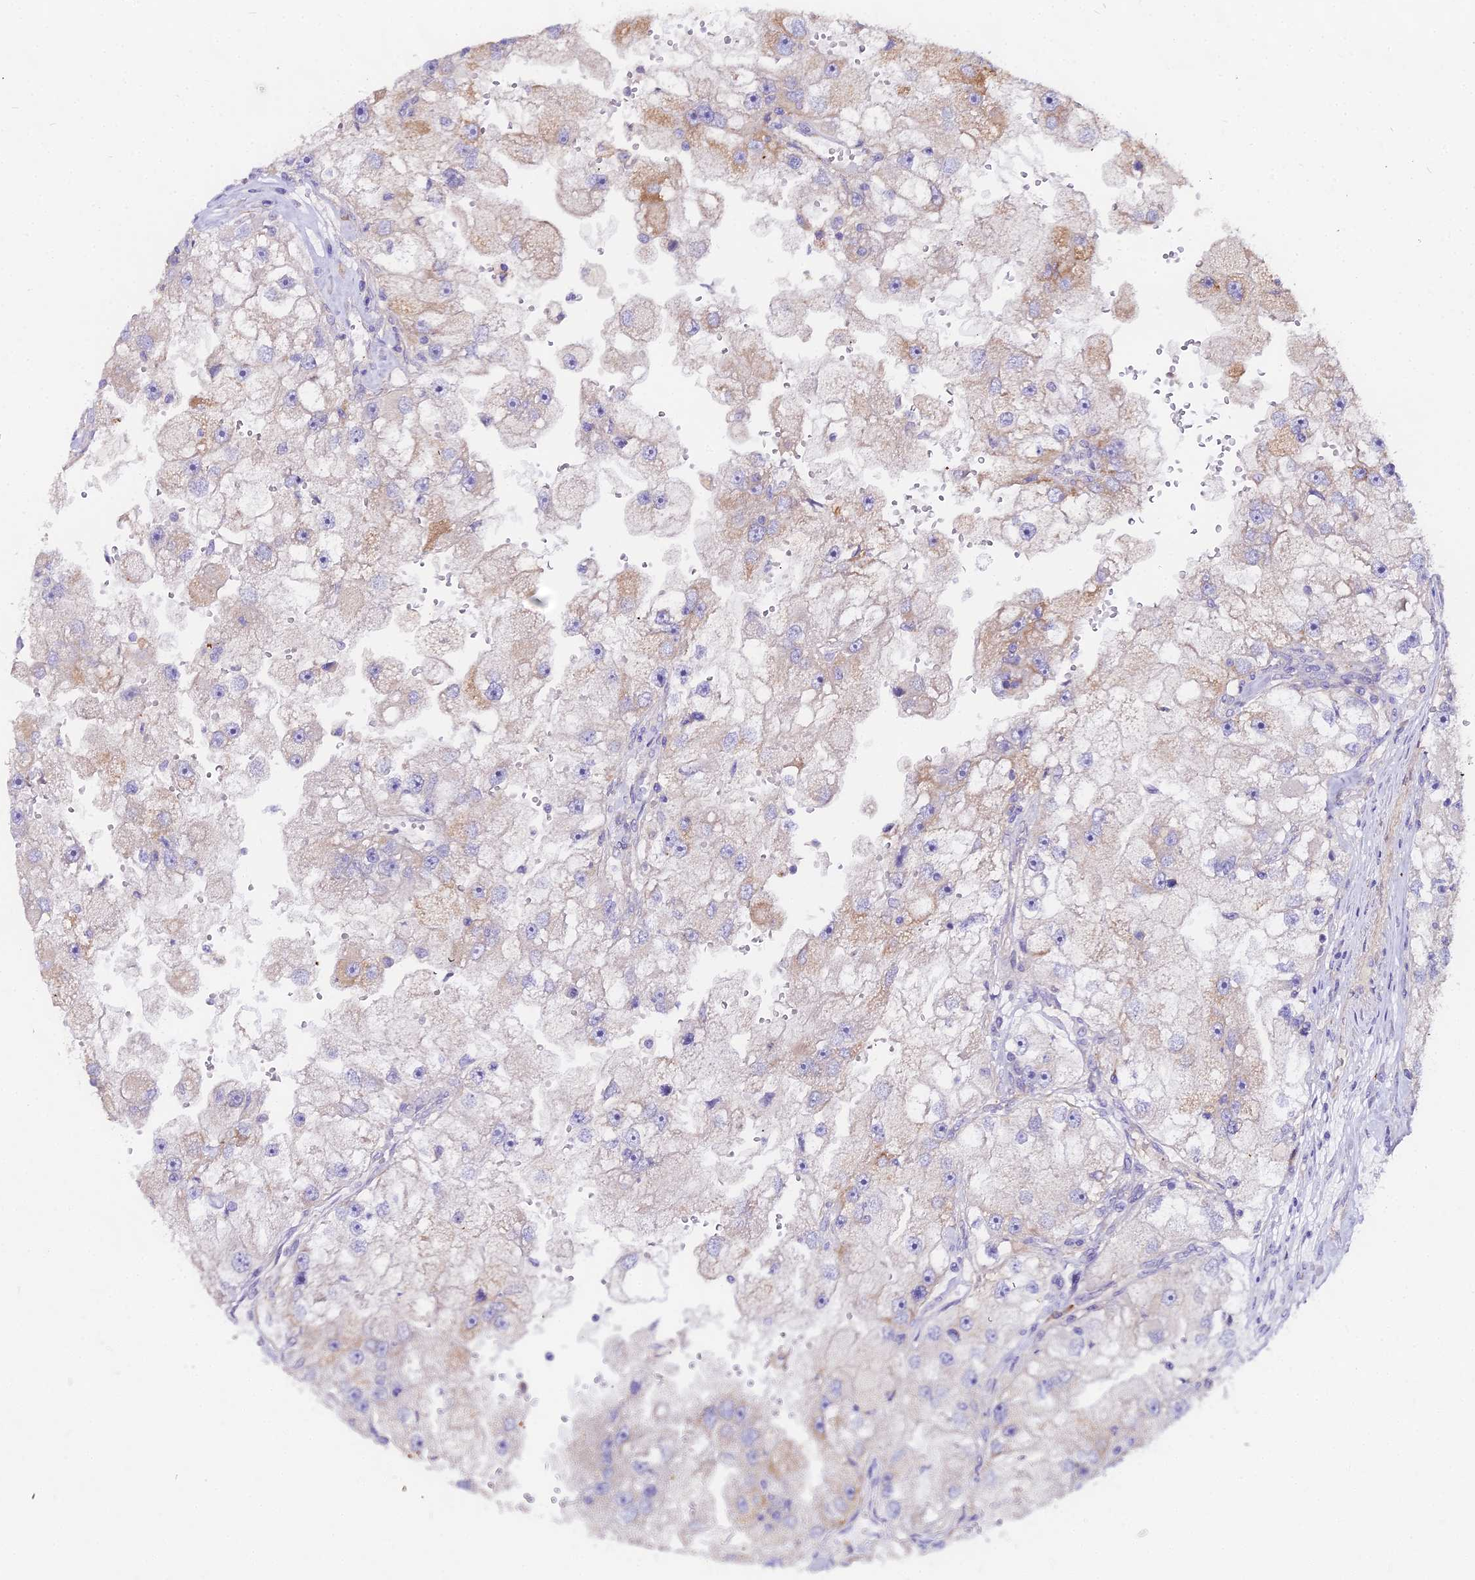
{"staining": {"intensity": "weak", "quantity": "<25%", "location": "cytoplasmic/membranous"}, "tissue": "renal cancer", "cell_type": "Tumor cells", "image_type": "cancer", "snomed": [{"axis": "morphology", "description": "Adenocarcinoma, NOS"}, {"axis": "topography", "description": "Kidney"}], "caption": "There is no significant positivity in tumor cells of renal cancer (adenocarcinoma).", "gene": "GLYAT", "patient": {"sex": "male", "age": 63}}